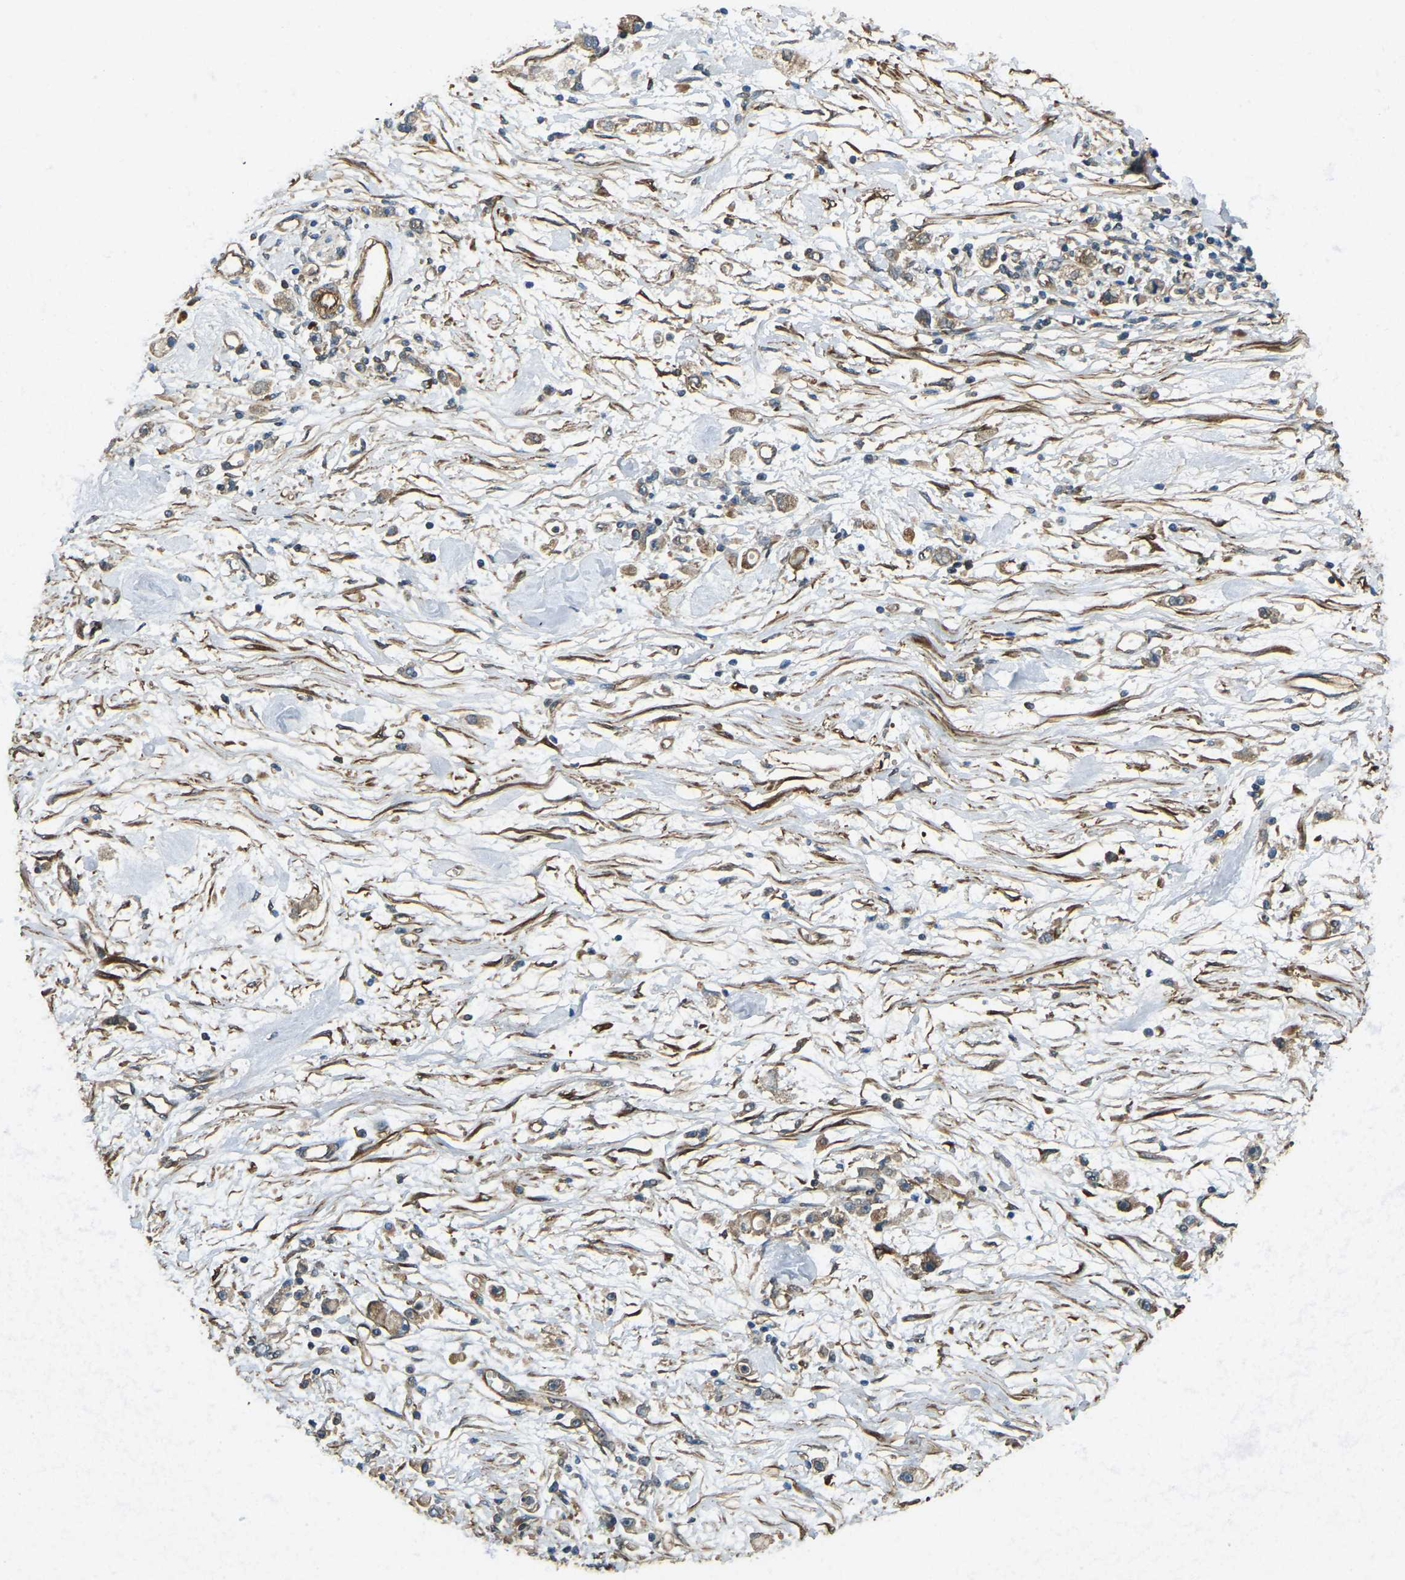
{"staining": {"intensity": "moderate", "quantity": ">75%", "location": "cytoplasmic/membranous"}, "tissue": "stomach cancer", "cell_type": "Tumor cells", "image_type": "cancer", "snomed": [{"axis": "morphology", "description": "Adenocarcinoma, NOS"}, {"axis": "topography", "description": "Stomach"}], "caption": "This is a photomicrograph of immunohistochemistry staining of stomach cancer (adenocarcinoma), which shows moderate positivity in the cytoplasmic/membranous of tumor cells.", "gene": "ERGIC1", "patient": {"sex": "female", "age": 59}}